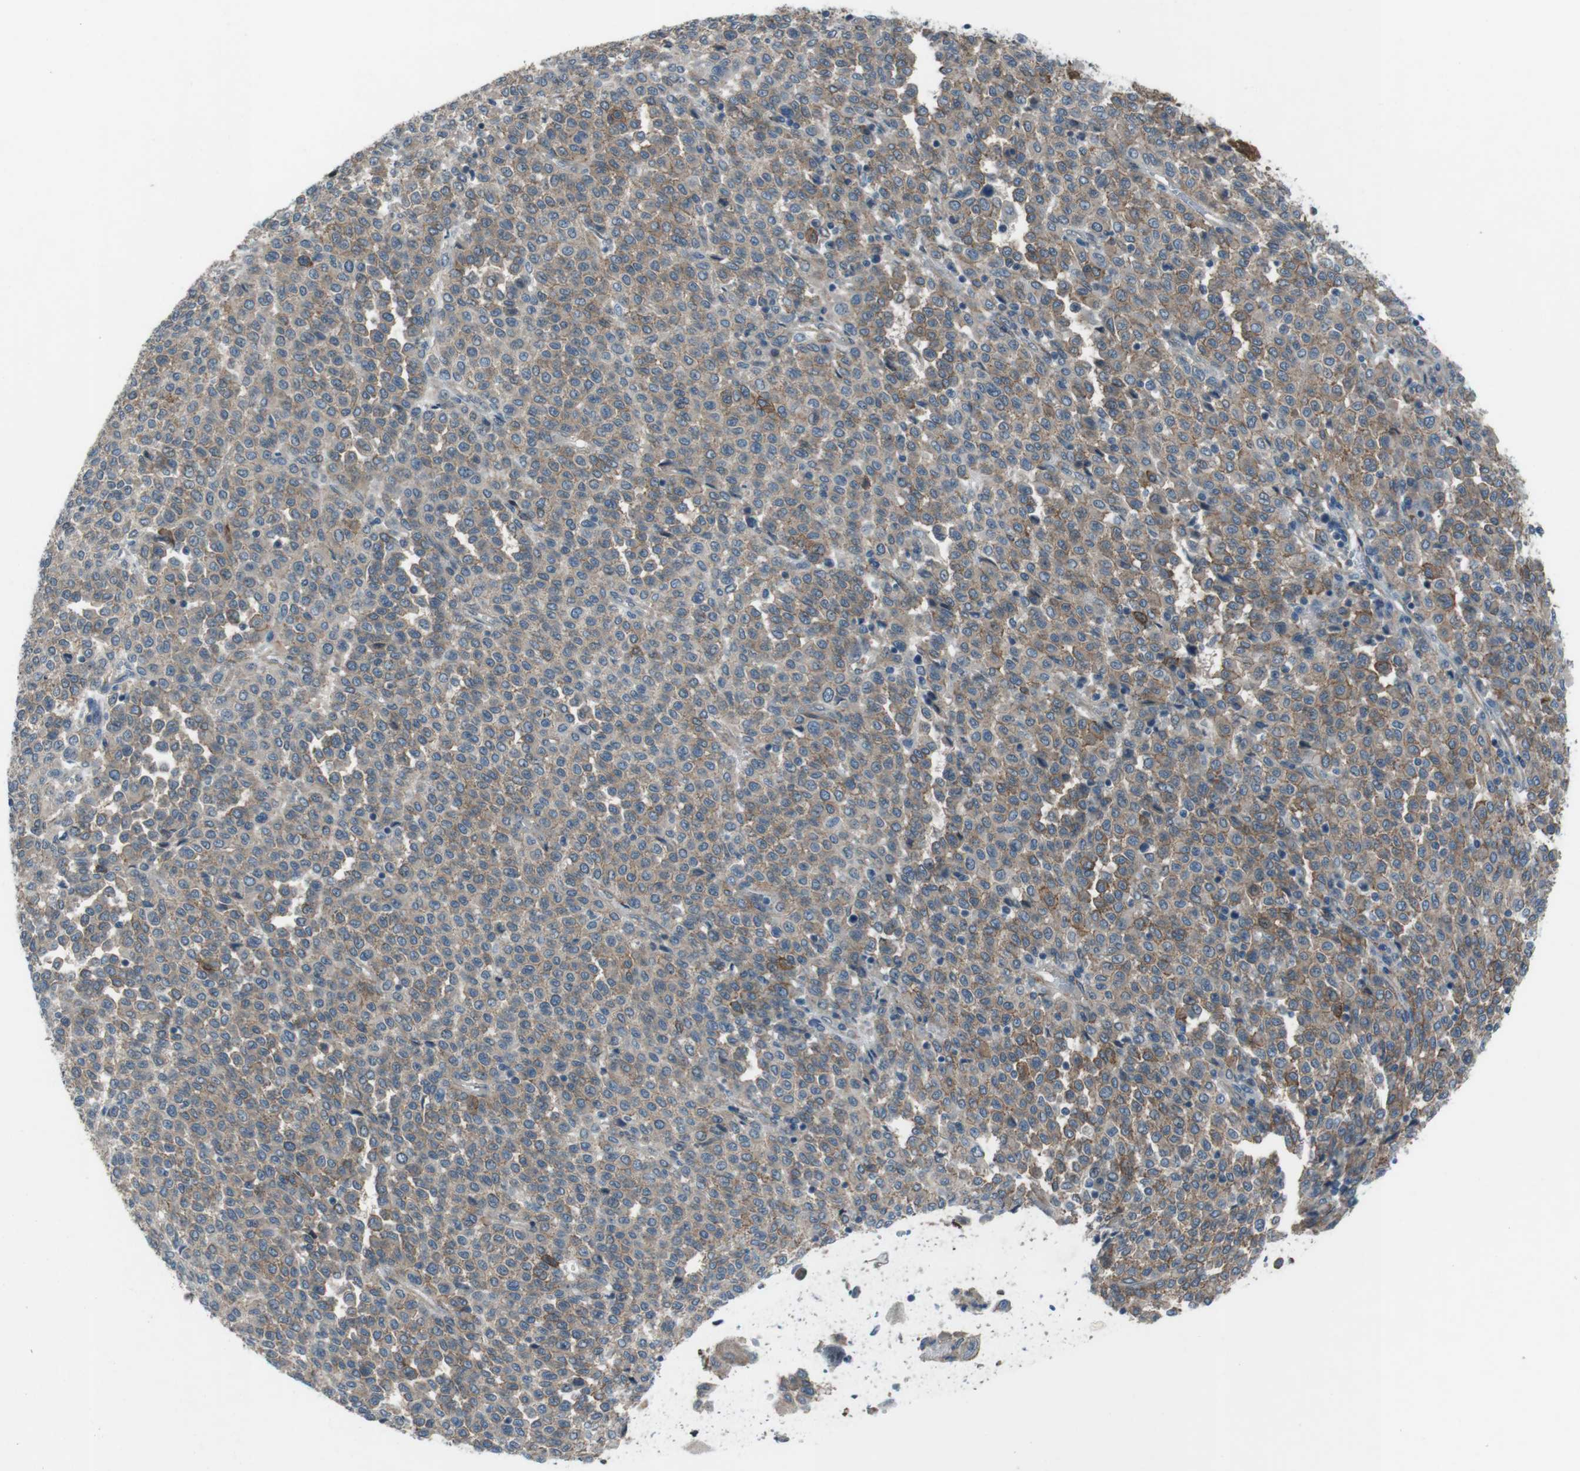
{"staining": {"intensity": "moderate", "quantity": ">75%", "location": "cytoplasmic/membranous"}, "tissue": "melanoma", "cell_type": "Tumor cells", "image_type": "cancer", "snomed": [{"axis": "morphology", "description": "Malignant melanoma, Metastatic site"}, {"axis": "topography", "description": "Pancreas"}], "caption": "Melanoma was stained to show a protein in brown. There is medium levels of moderate cytoplasmic/membranous positivity in approximately >75% of tumor cells.", "gene": "ANK2", "patient": {"sex": "female", "age": 30}}